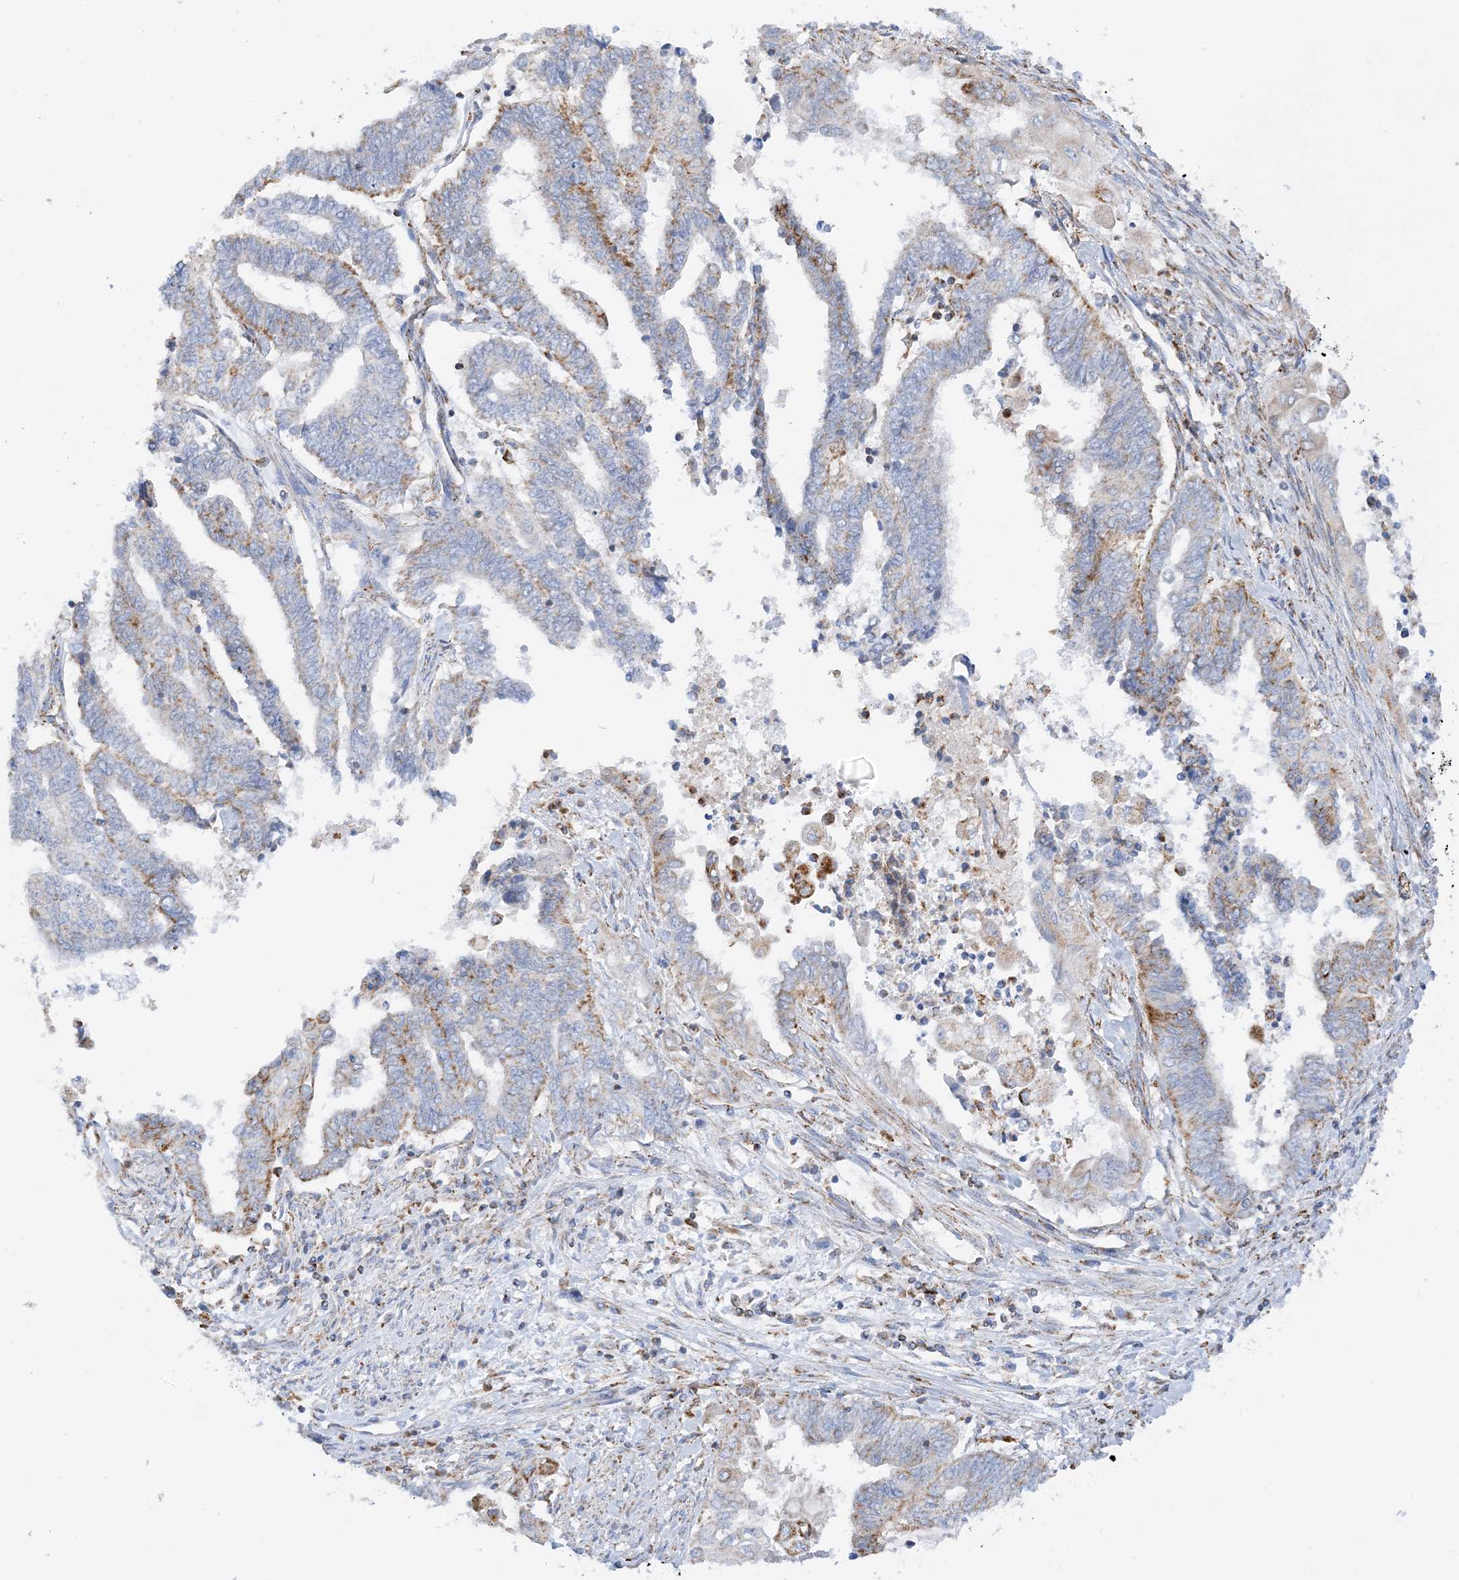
{"staining": {"intensity": "moderate", "quantity": "<25%", "location": "cytoplasmic/membranous"}, "tissue": "endometrial cancer", "cell_type": "Tumor cells", "image_type": "cancer", "snomed": [{"axis": "morphology", "description": "Adenocarcinoma, NOS"}, {"axis": "topography", "description": "Uterus"}, {"axis": "topography", "description": "Endometrium"}], "caption": "Tumor cells exhibit low levels of moderate cytoplasmic/membranous positivity in approximately <25% of cells in endometrial adenocarcinoma. The protein of interest is shown in brown color, while the nuclei are stained blue.", "gene": "CAPN13", "patient": {"sex": "female", "age": 70}}